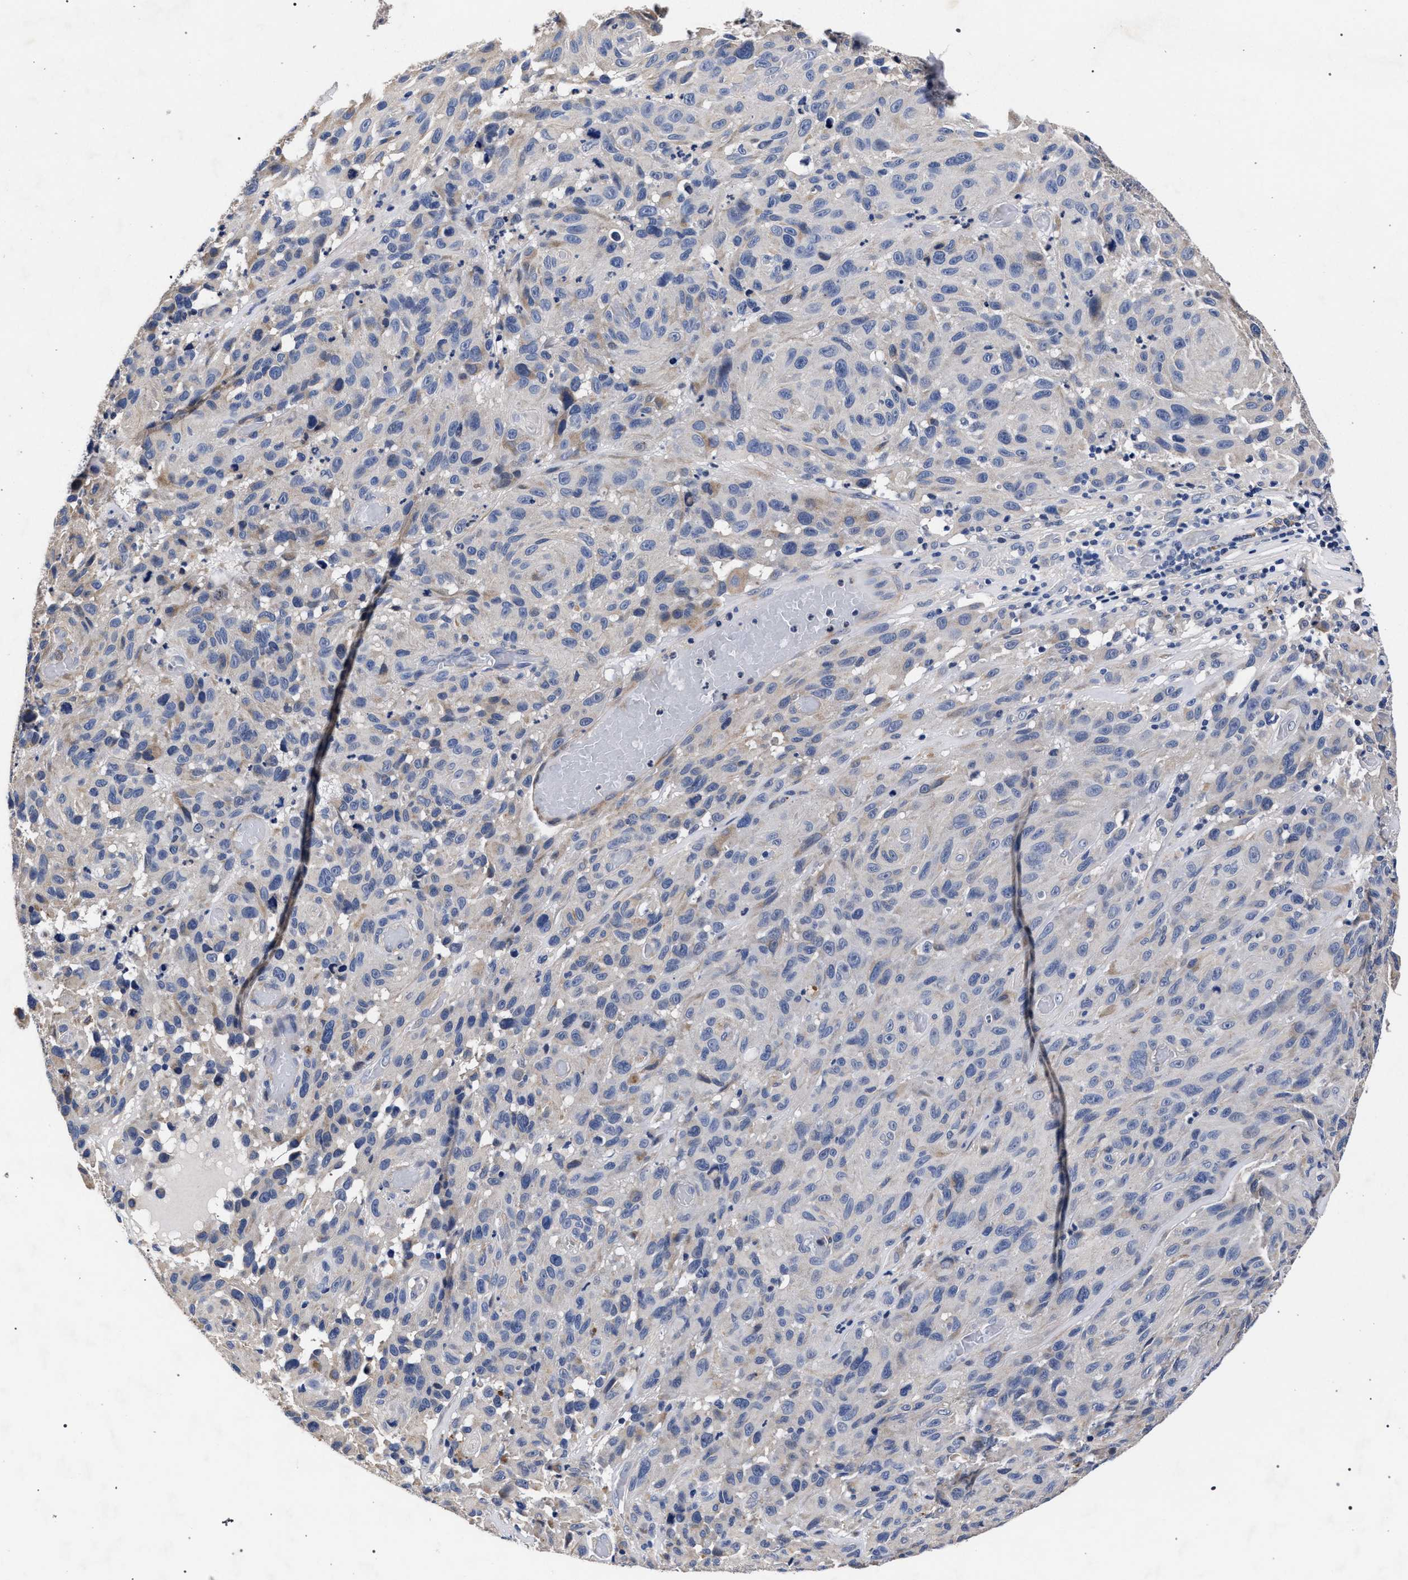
{"staining": {"intensity": "negative", "quantity": "none", "location": "none"}, "tissue": "melanoma", "cell_type": "Tumor cells", "image_type": "cancer", "snomed": [{"axis": "morphology", "description": "Malignant melanoma, NOS"}, {"axis": "topography", "description": "Skin"}], "caption": "DAB (3,3'-diaminobenzidine) immunohistochemical staining of melanoma reveals no significant positivity in tumor cells. The staining was performed using DAB to visualize the protein expression in brown, while the nuclei were stained in blue with hematoxylin (Magnification: 20x).", "gene": "CFAP95", "patient": {"sex": "male", "age": 66}}